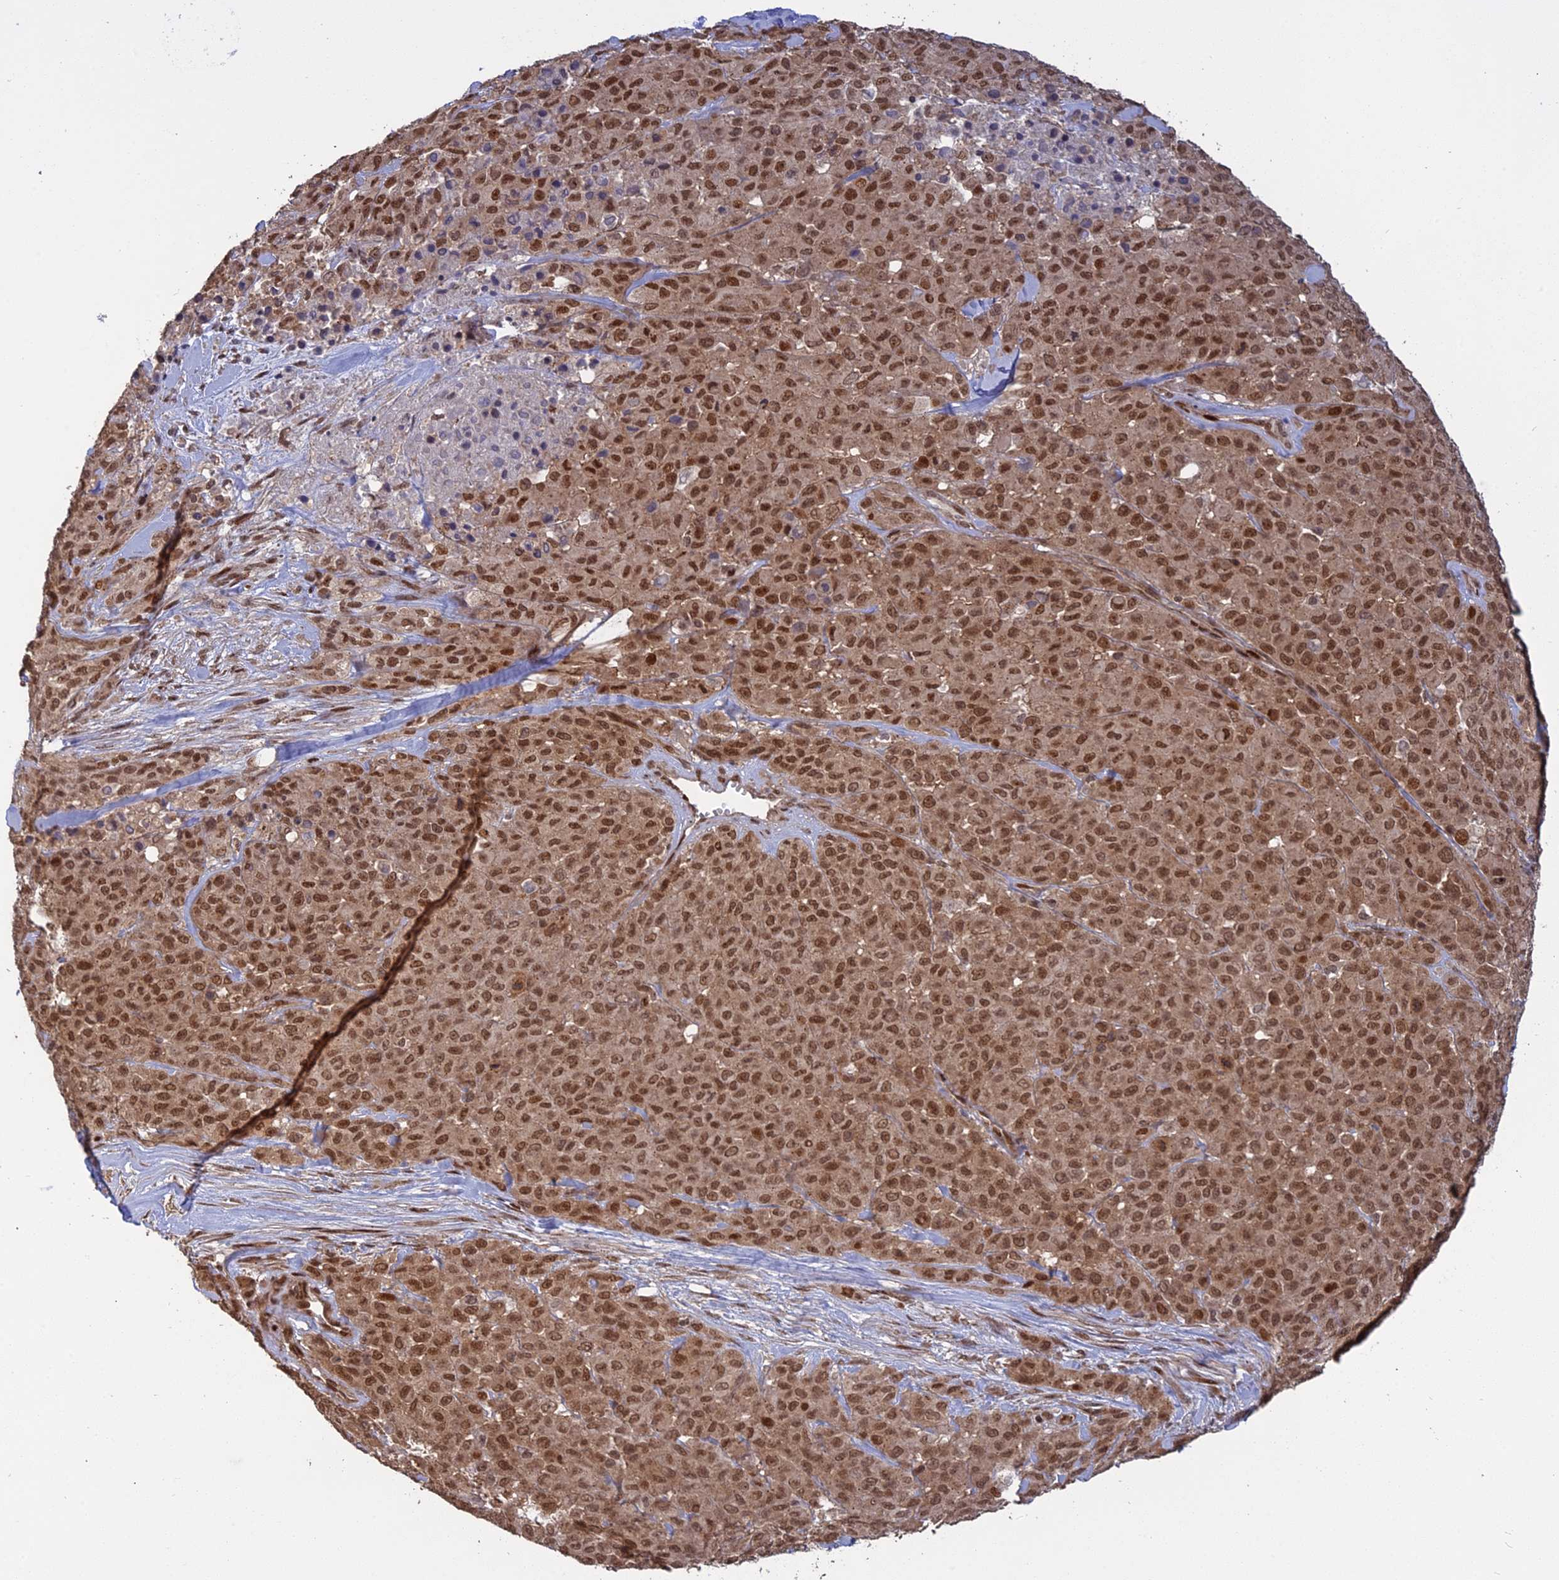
{"staining": {"intensity": "moderate", "quantity": ">75%", "location": "nuclear"}, "tissue": "melanoma", "cell_type": "Tumor cells", "image_type": "cancer", "snomed": [{"axis": "morphology", "description": "Malignant melanoma, Metastatic site"}, {"axis": "topography", "description": "Skin"}], "caption": "Moderate nuclear protein staining is present in approximately >75% of tumor cells in malignant melanoma (metastatic site).", "gene": "PKIG", "patient": {"sex": "female", "age": 81}}